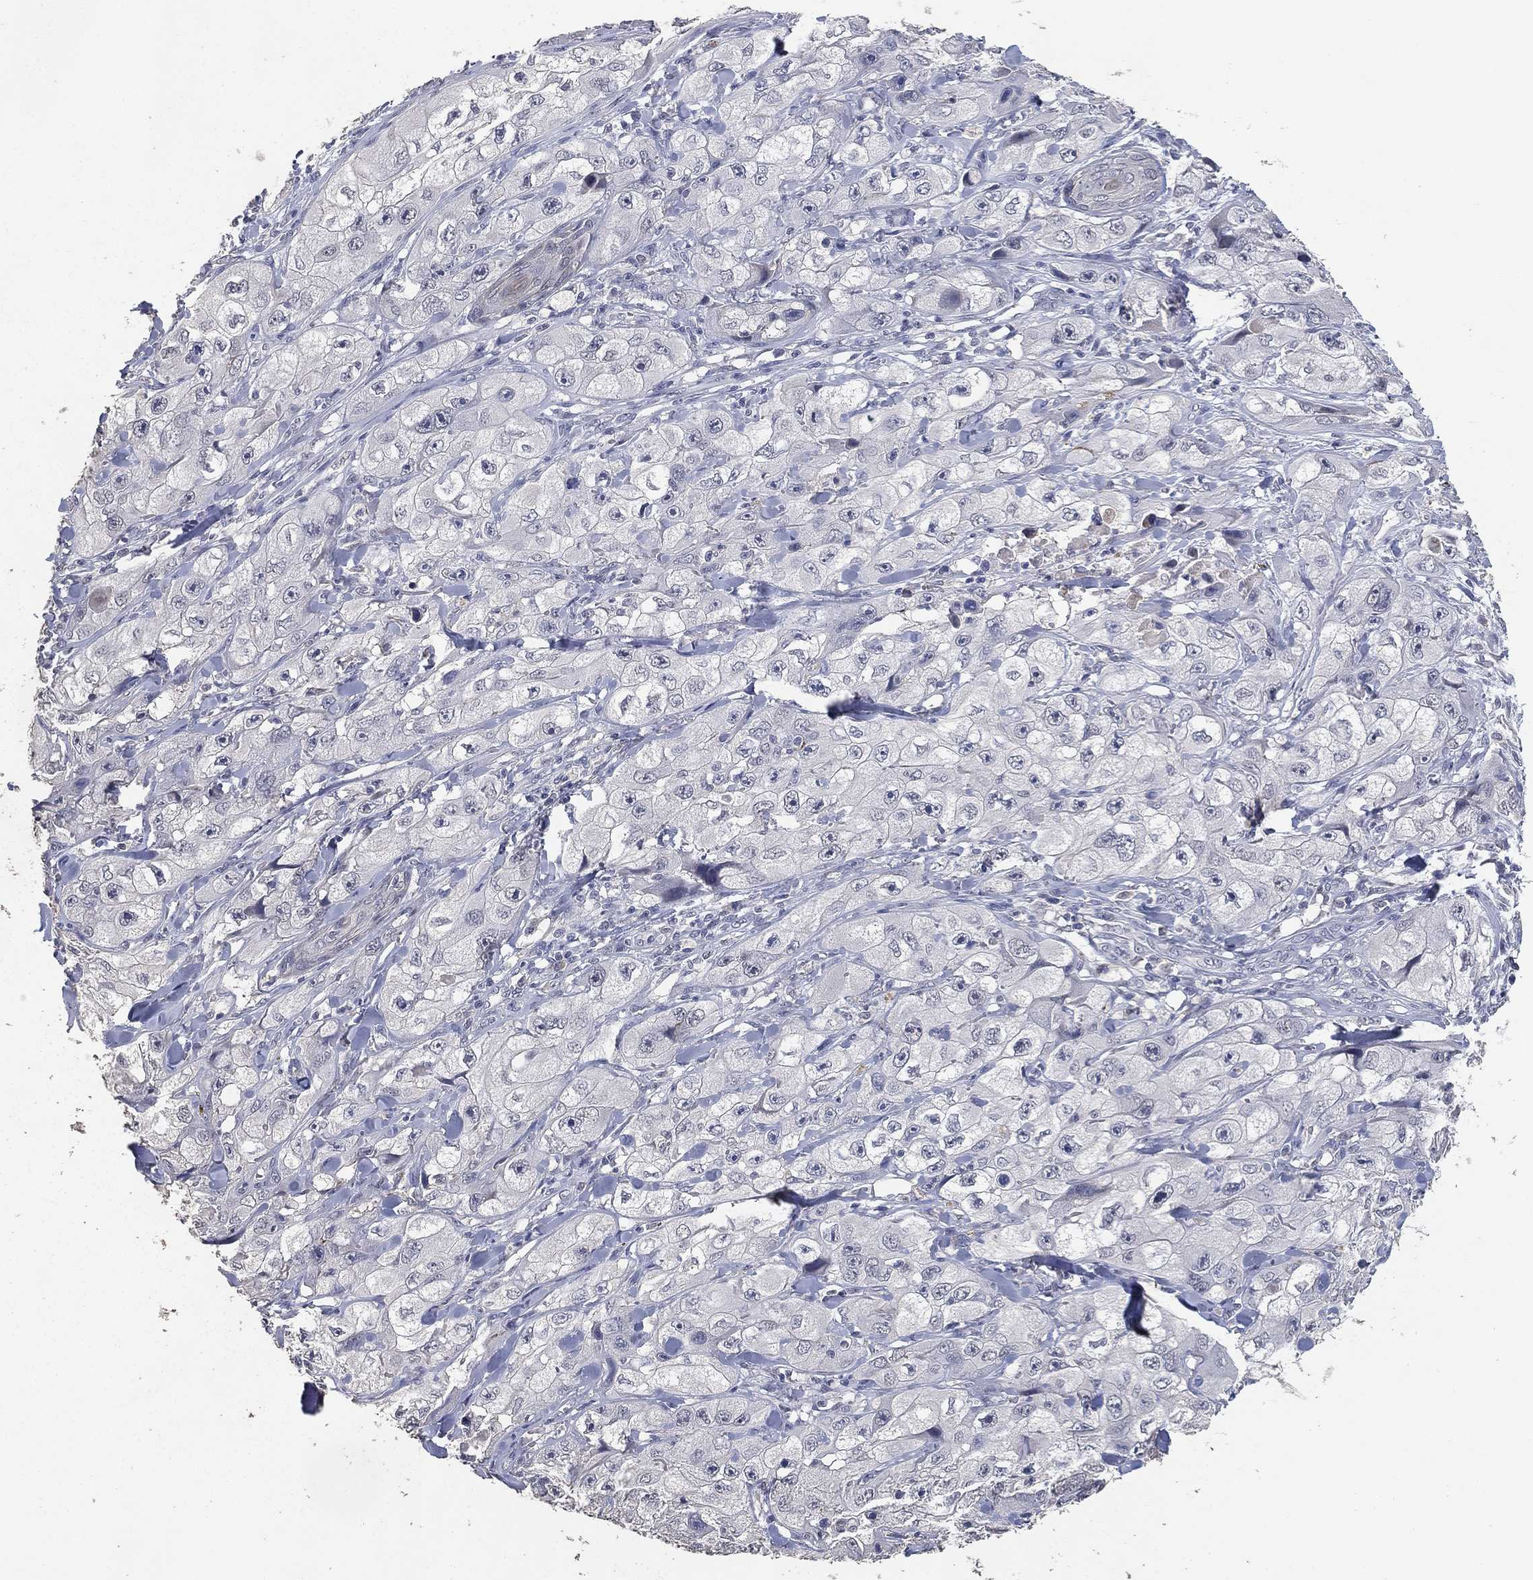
{"staining": {"intensity": "negative", "quantity": "none", "location": "none"}, "tissue": "skin cancer", "cell_type": "Tumor cells", "image_type": "cancer", "snomed": [{"axis": "morphology", "description": "Squamous cell carcinoma, NOS"}, {"axis": "topography", "description": "Skin"}, {"axis": "topography", "description": "Subcutis"}], "caption": "Skin squamous cell carcinoma stained for a protein using immunohistochemistry (IHC) exhibits no staining tumor cells.", "gene": "DSG1", "patient": {"sex": "male", "age": 73}}